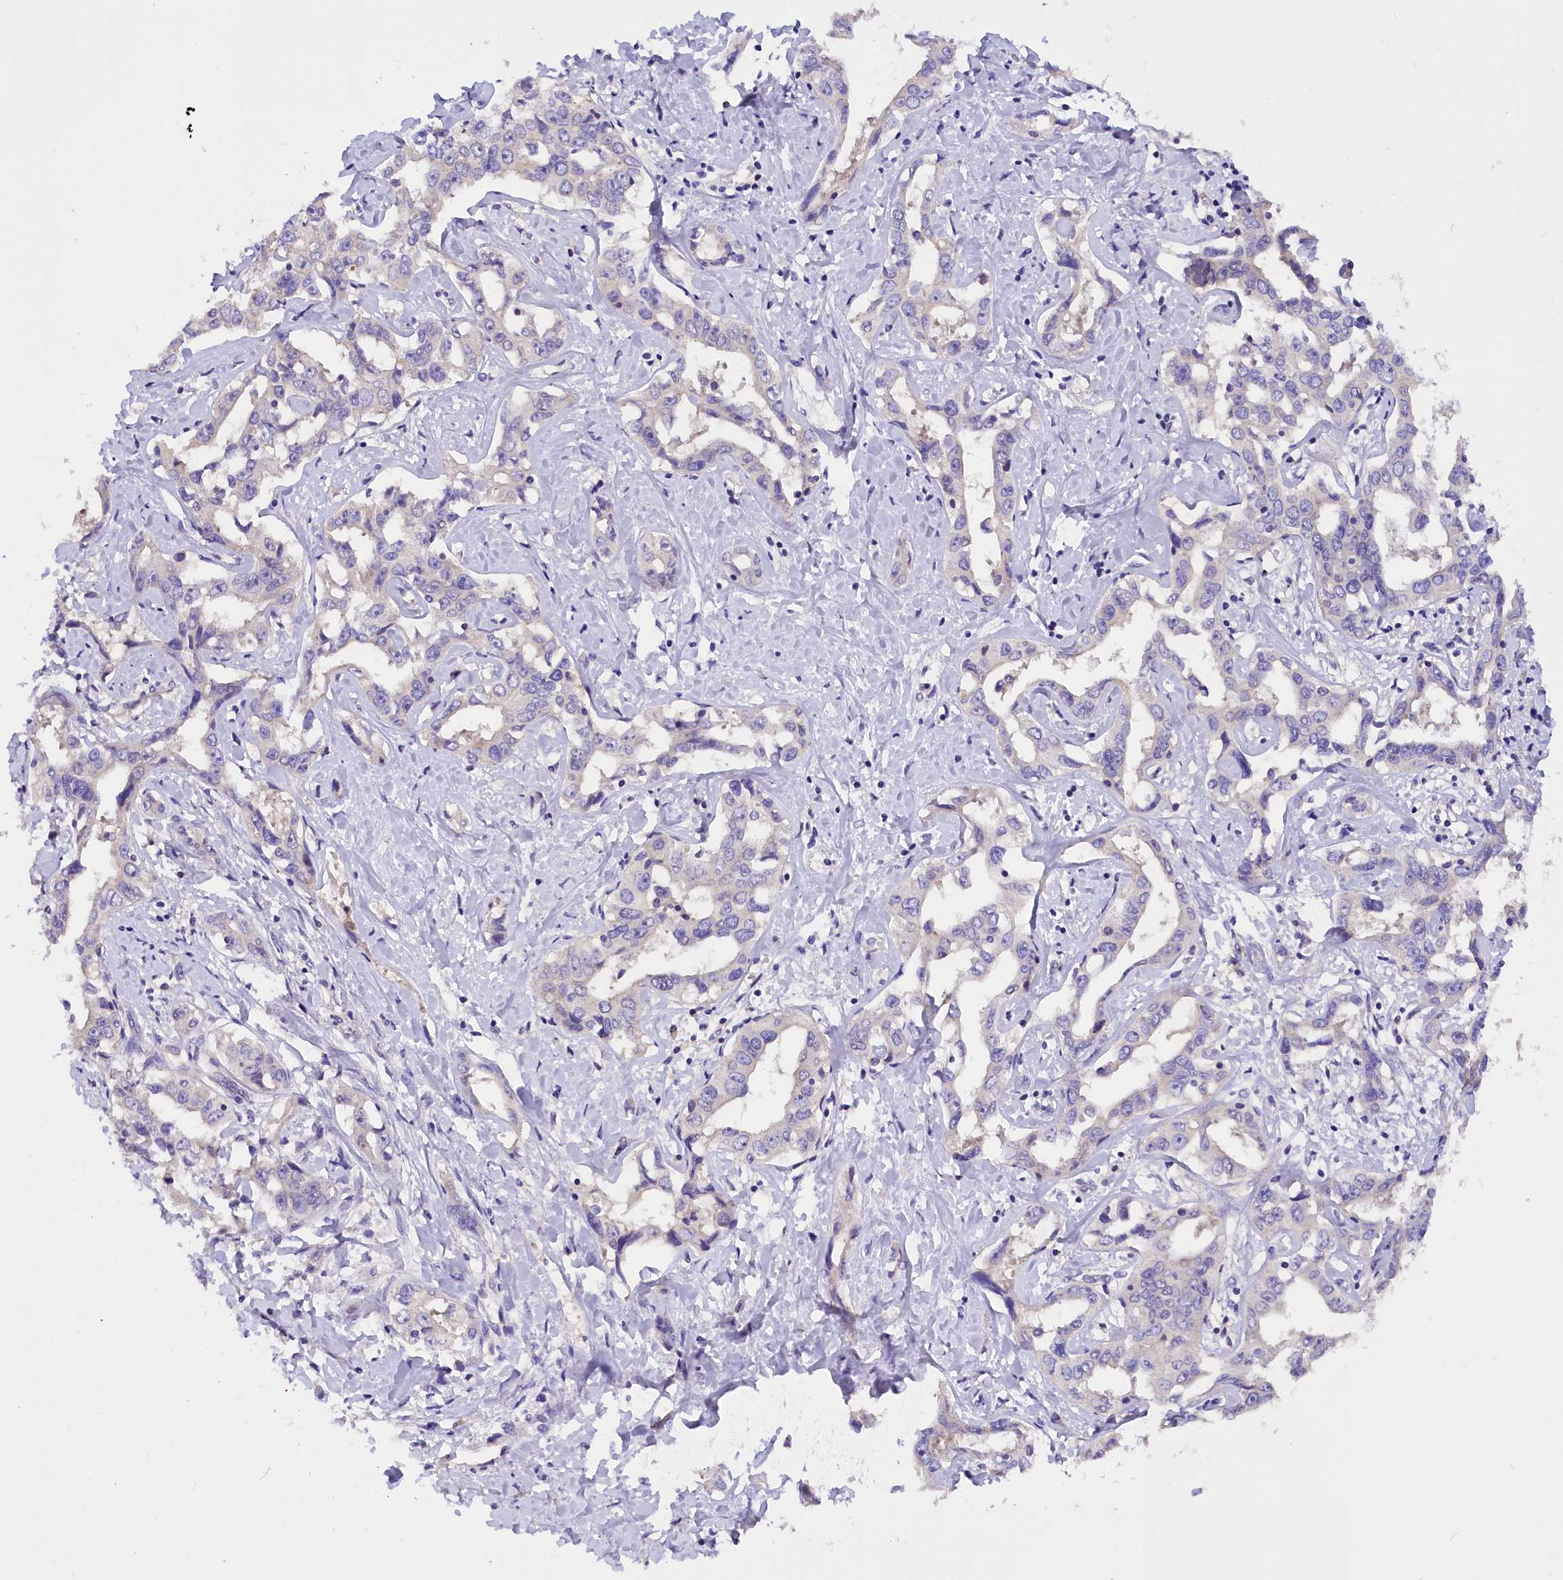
{"staining": {"intensity": "negative", "quantity": "none", "location": "none"}, "tissue": "liver cancer", "cell_type": "Tumor cells", "image_type": "cancer", "snomed": [{"axis": "morphology", "description": "Cholangiocarcinoma"}, {"axis": "topography", "description": "Liver"}], "caption": "Immunohistochemistry of human liver cancer reveals no staining in tumor cells.", "gene": "AP3B2", "patient": {"sex": "male", "age": 59}}